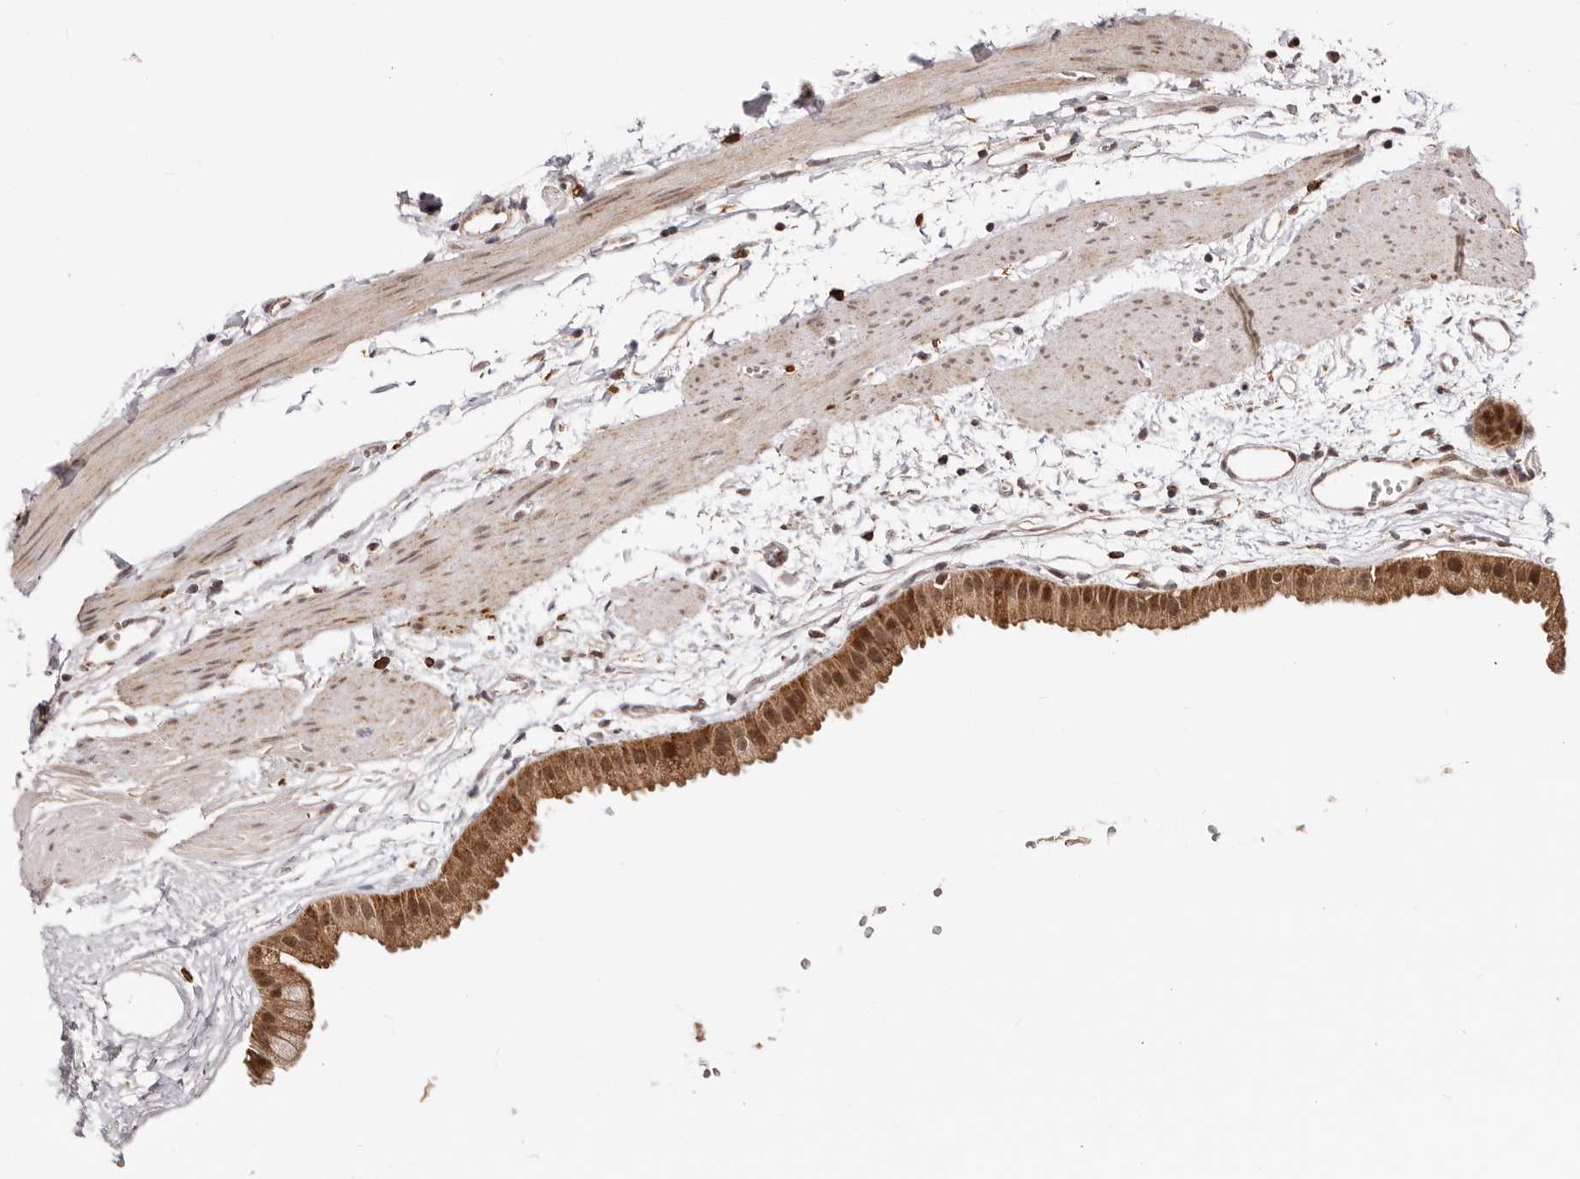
{"staining": {"intensity": "moderate", "quantity": ">75%", "location": "cytoplasmic/membranous,nuclear"}, "tissue": "gallbladder", "cell_type": "Glandular cells", "image_type": "normal", "snomed": [{"axis": "morphology", "description": "Normal tissue, NOS"}, {"axis": "topography", "description": "Gallbladder"}], "caption": "Immunohistochemistry staining of benign gallbladder, which displays medium levels of moderate cytoplasmic/membranous,nuclear expression in about >75% of glandular cells indicating moderate cytoplasmic/membranous,nuclear protein positivity. The staining was performed using DAB (brown) for protein detection and nuclei were counterstained in hematoxylin (blue).", "gene": "SEC14L1", "patient": {"sex": "female", "age": 64}}